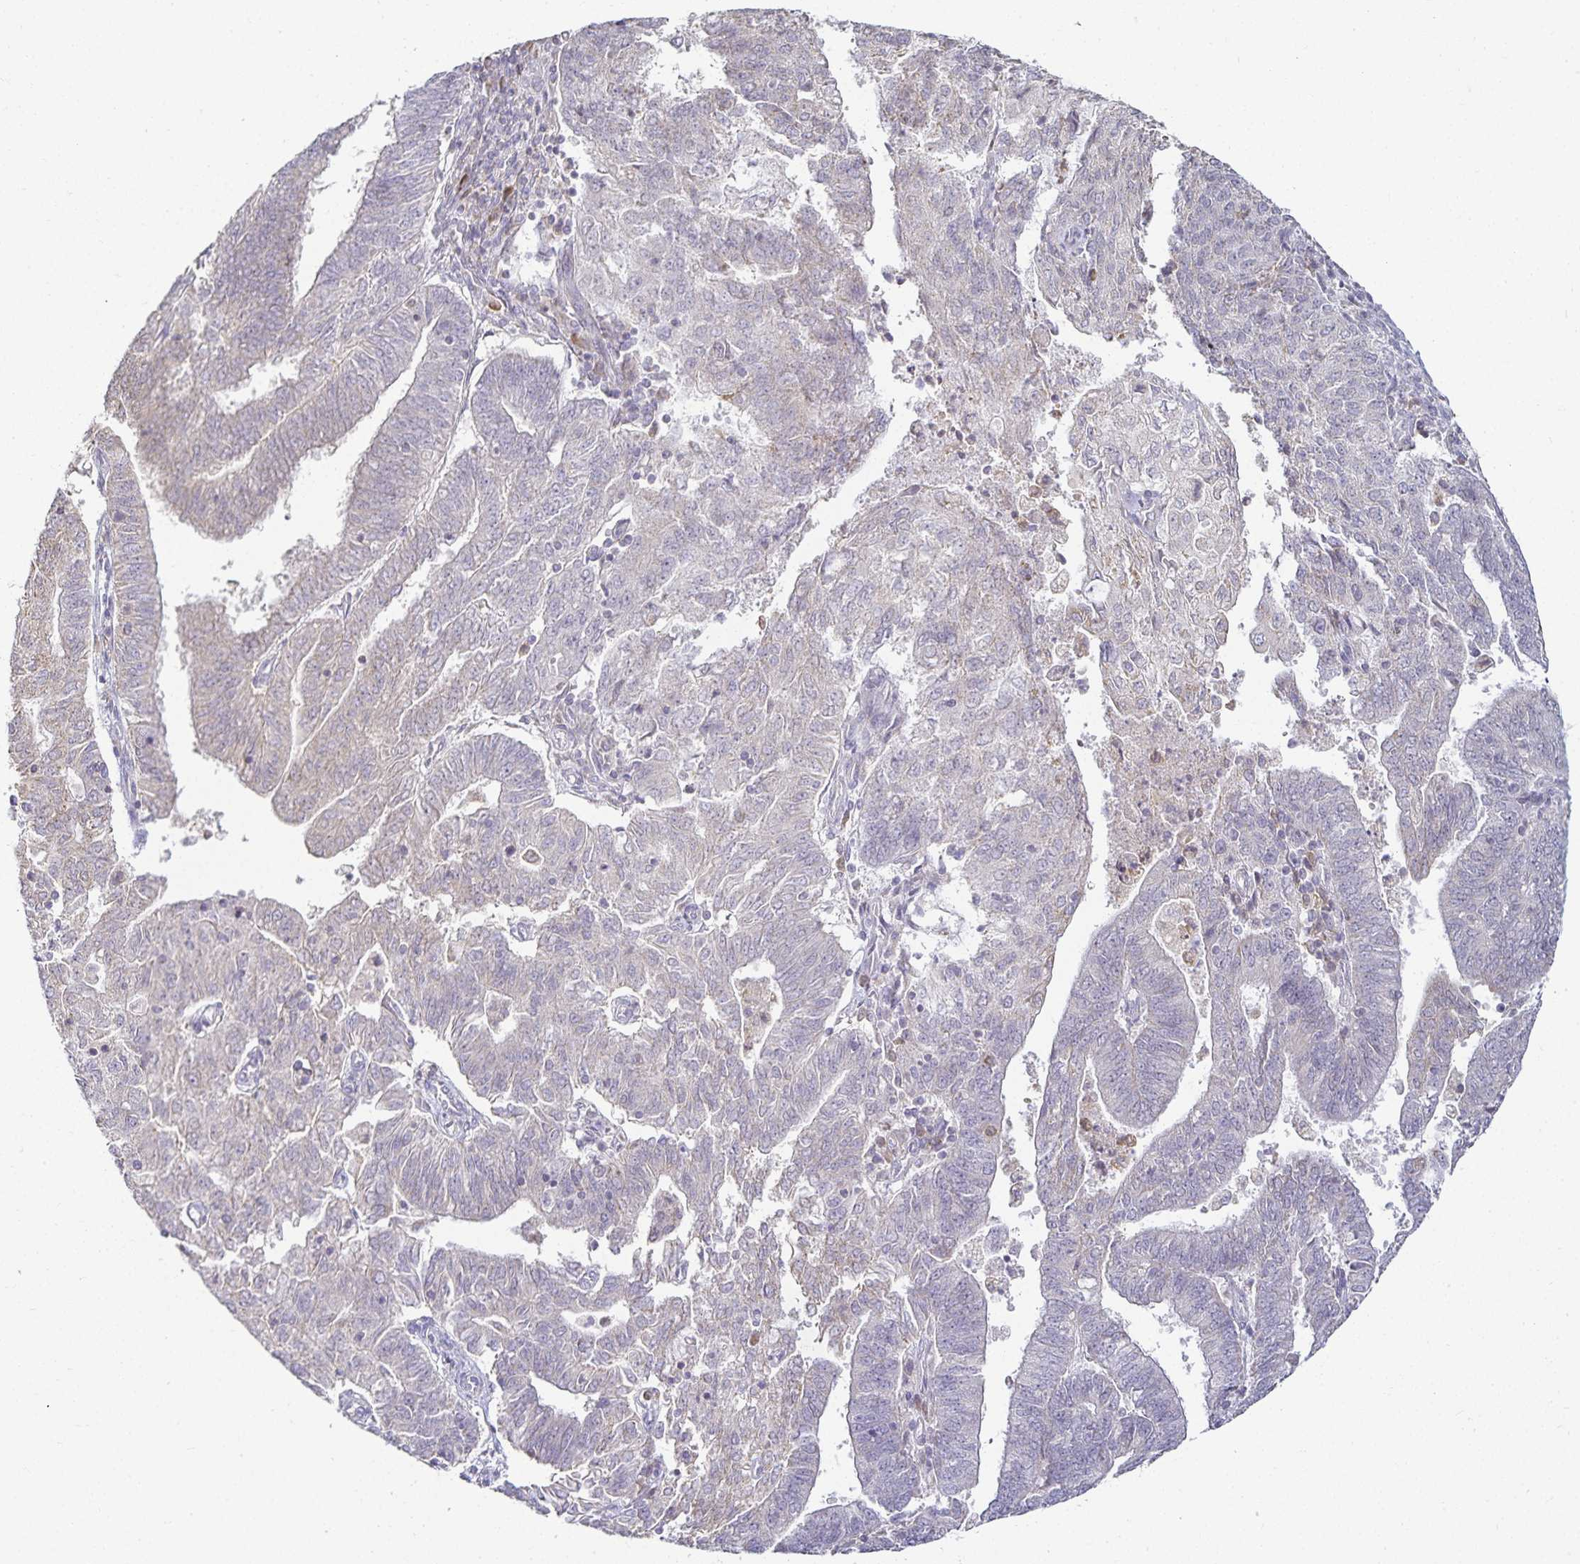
{"staining": {"intensity": "negative", "quantity": "none", "location": "none"}, "tissue": "endometrial cancer", "cell_type": "Tumor cells", "image_type": "cancer", "snomed": [{"axis": "morphology", "description": "Adenocarcinoma, NOS"}, {"axis": "topography", "description": "Endometrium"}], "caption": "The IHC photomicrograph has no significant staining in tumor cells of endometrial adenocarcinoma tissue.", "gene": "GP2", "patient": {"sex": "female", "age": 82}}